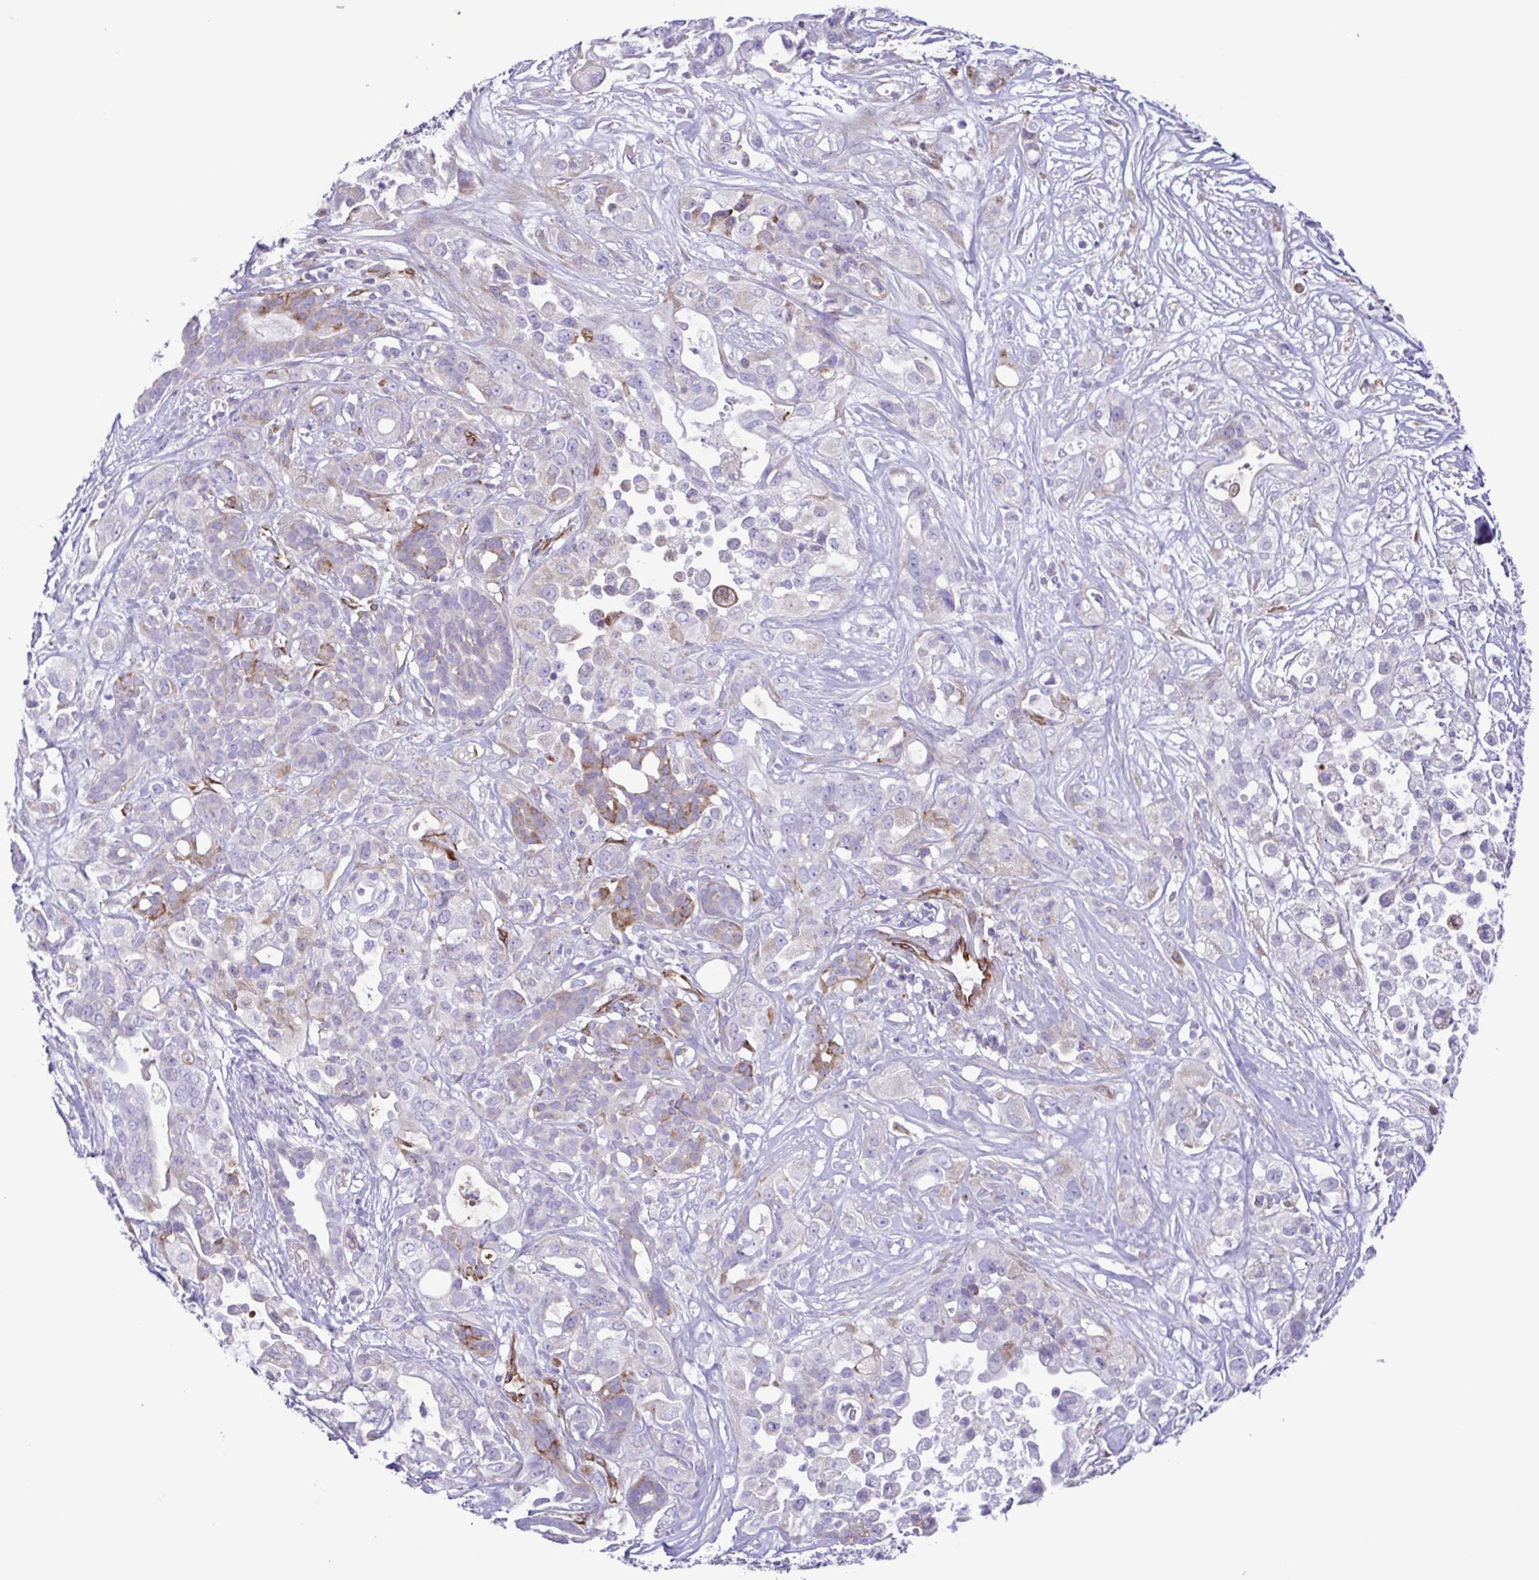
{"staining": {"intensity": "moderate", "quantity": "<25%", "location": "cytoplasmic/membranous"}, "tissue": "pancreatic cancer", "cell_type": "Tumor cells", "image_type": "cancer", "snomed": [{"axis": "morphology", "description": "Adenocarcinoma, NOS"}, {"axis": "topography", "description": "Pancreas"}], "caption": "Adenocarcinoma (pancreatic) stained for a protein (brown) reveals moderate cytoplasmic/membranous positive positivity in about <25% of tumor cells.", "gene": "FLT1", "patient": {"sex": "male", "age": 44}}